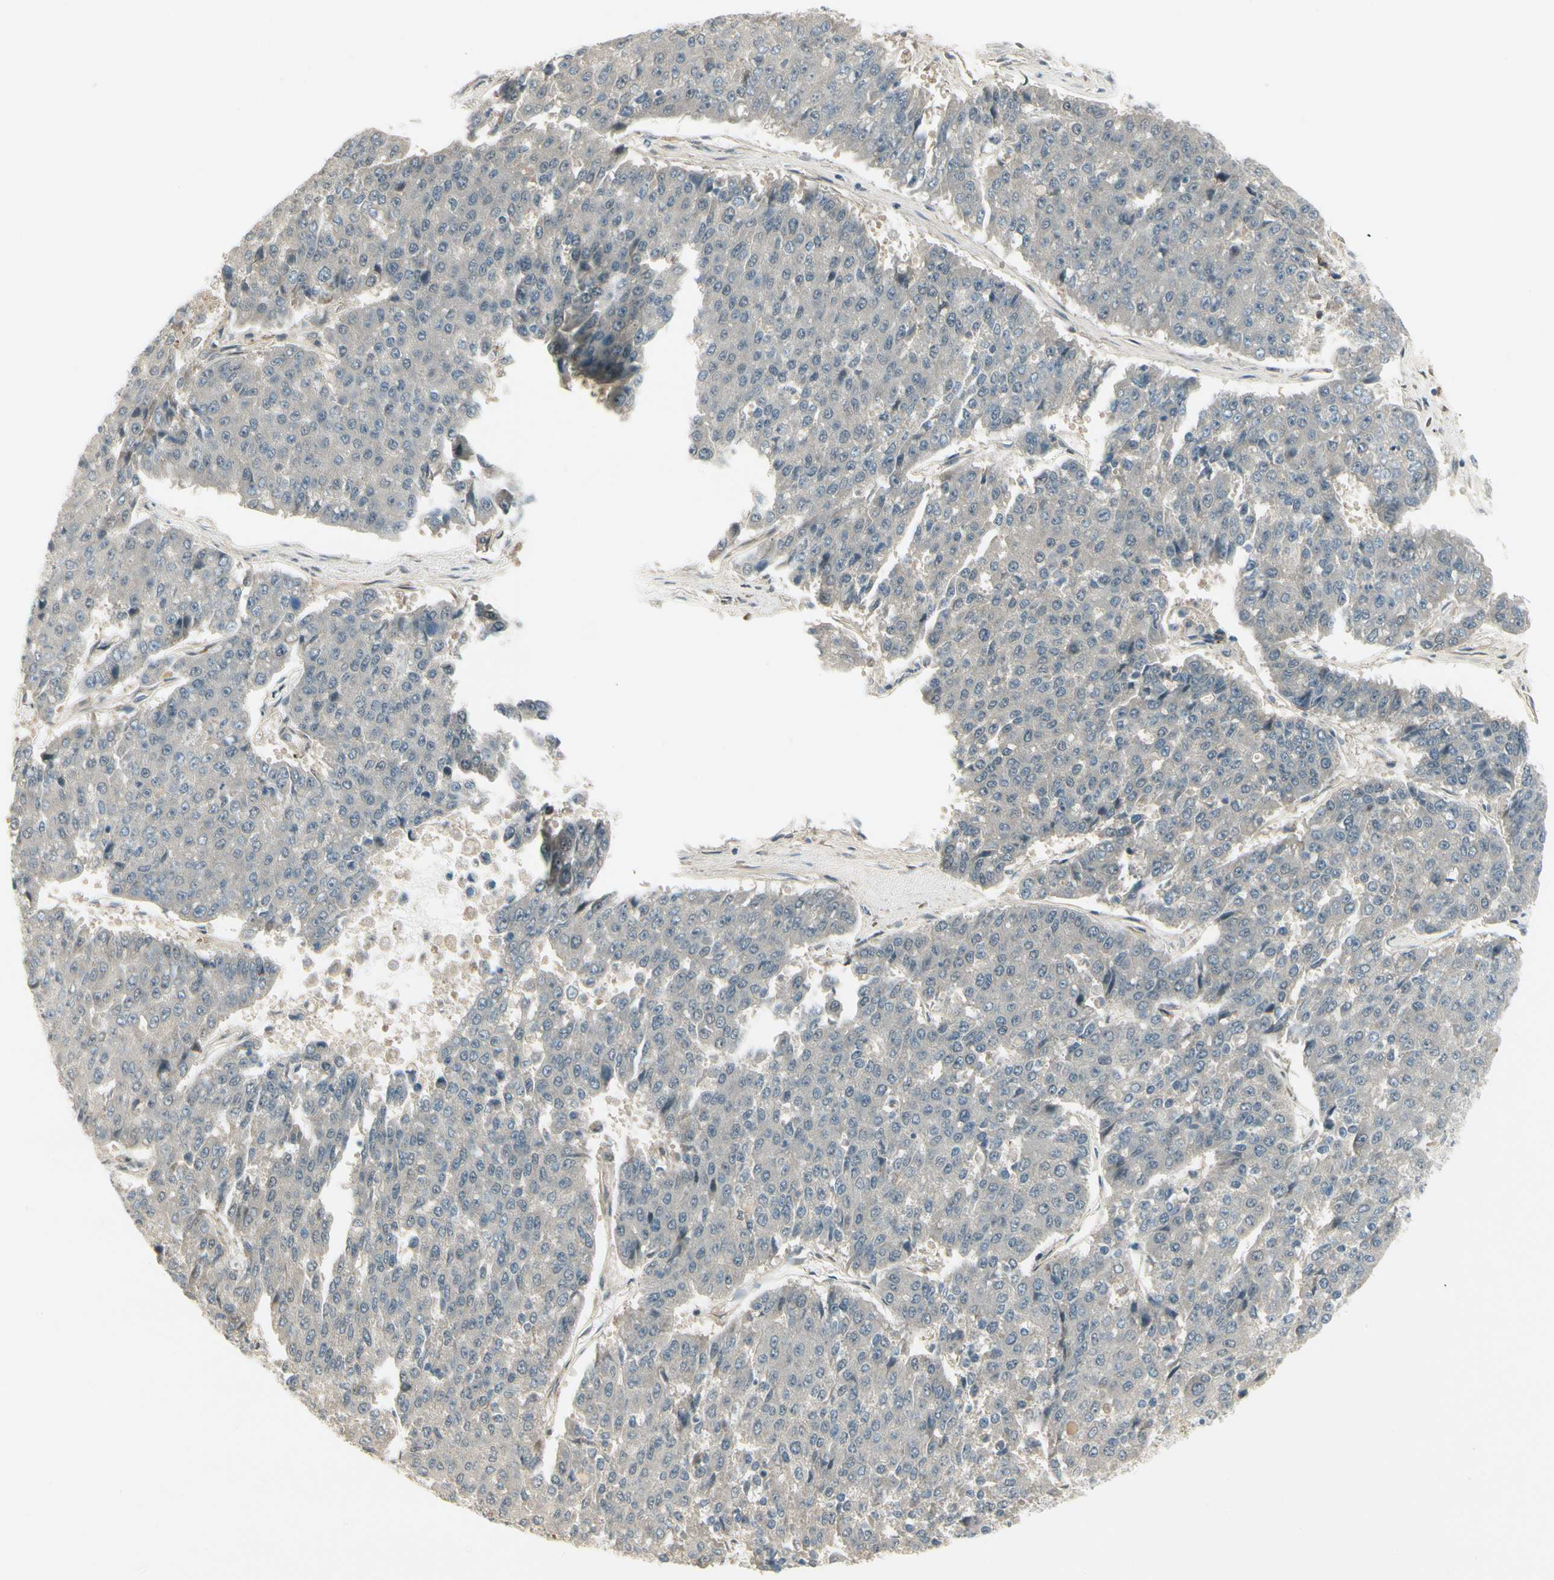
{"staining": {"intensity": "negative", "quantity": "none", "location": "none"}, "tissue": "pancreatic cancer", "cell_type": "Tumor cells", "image_type": "cancer", "snomed": [{"axis": "morphology", "description": "Adenocarcinoma, NOS"}, {"axis": "topography", "description": "Pancreas"}], "caption": "DAB (3,3'-diaminobenzidine) immunohistochemical staining of human adenocarcinoma (pancreatic) demonstrates no significant positivity in tumor cells.", "gene": "EPHB3", "patient": {"sex": "male", "age": 50}}